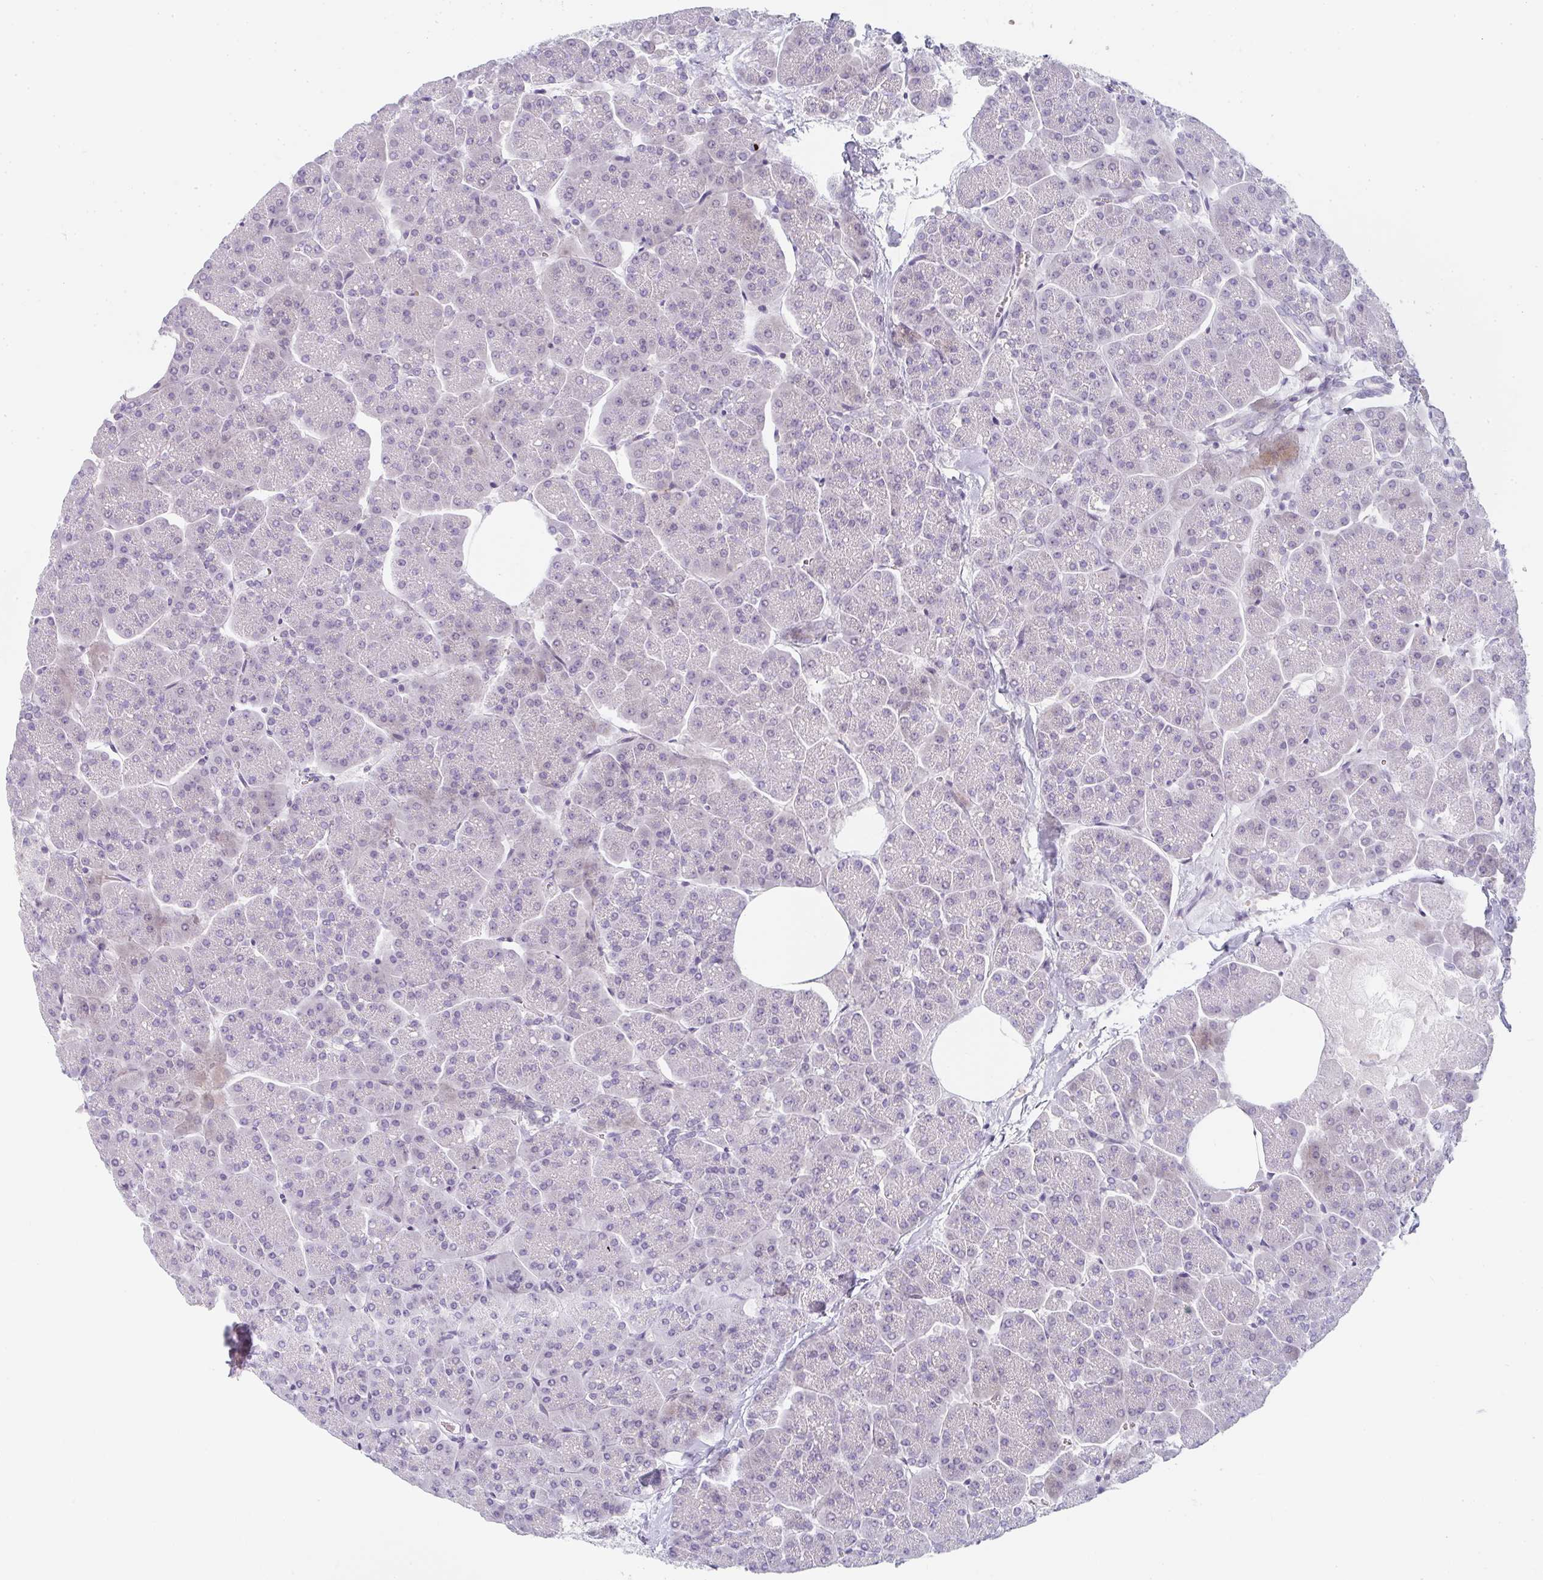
{"staining": {"intensity": "weak", "quantity": "<25%", "location": "cytoplasmic/membranous,nuclear"}, "tissue": "pancreas", "cell_type": "Exocrine glandular cells", "image_type": "normal", "snomed": [{"axis": "morphology", "description": "Normal tissue, NOS"}, {"axis": "topography", "description": "Pancreas"}, {"axis": "topography", "description": "Peripheral nerve tissue"}], "caption": "A high-resolution histopathology image shows IHC staining of unremarkable pancreas, which demonstrates no significant expression in exocrine glandular cells.", "gene": "NEU2", "patient": {"sex": "male", "age": 54}}